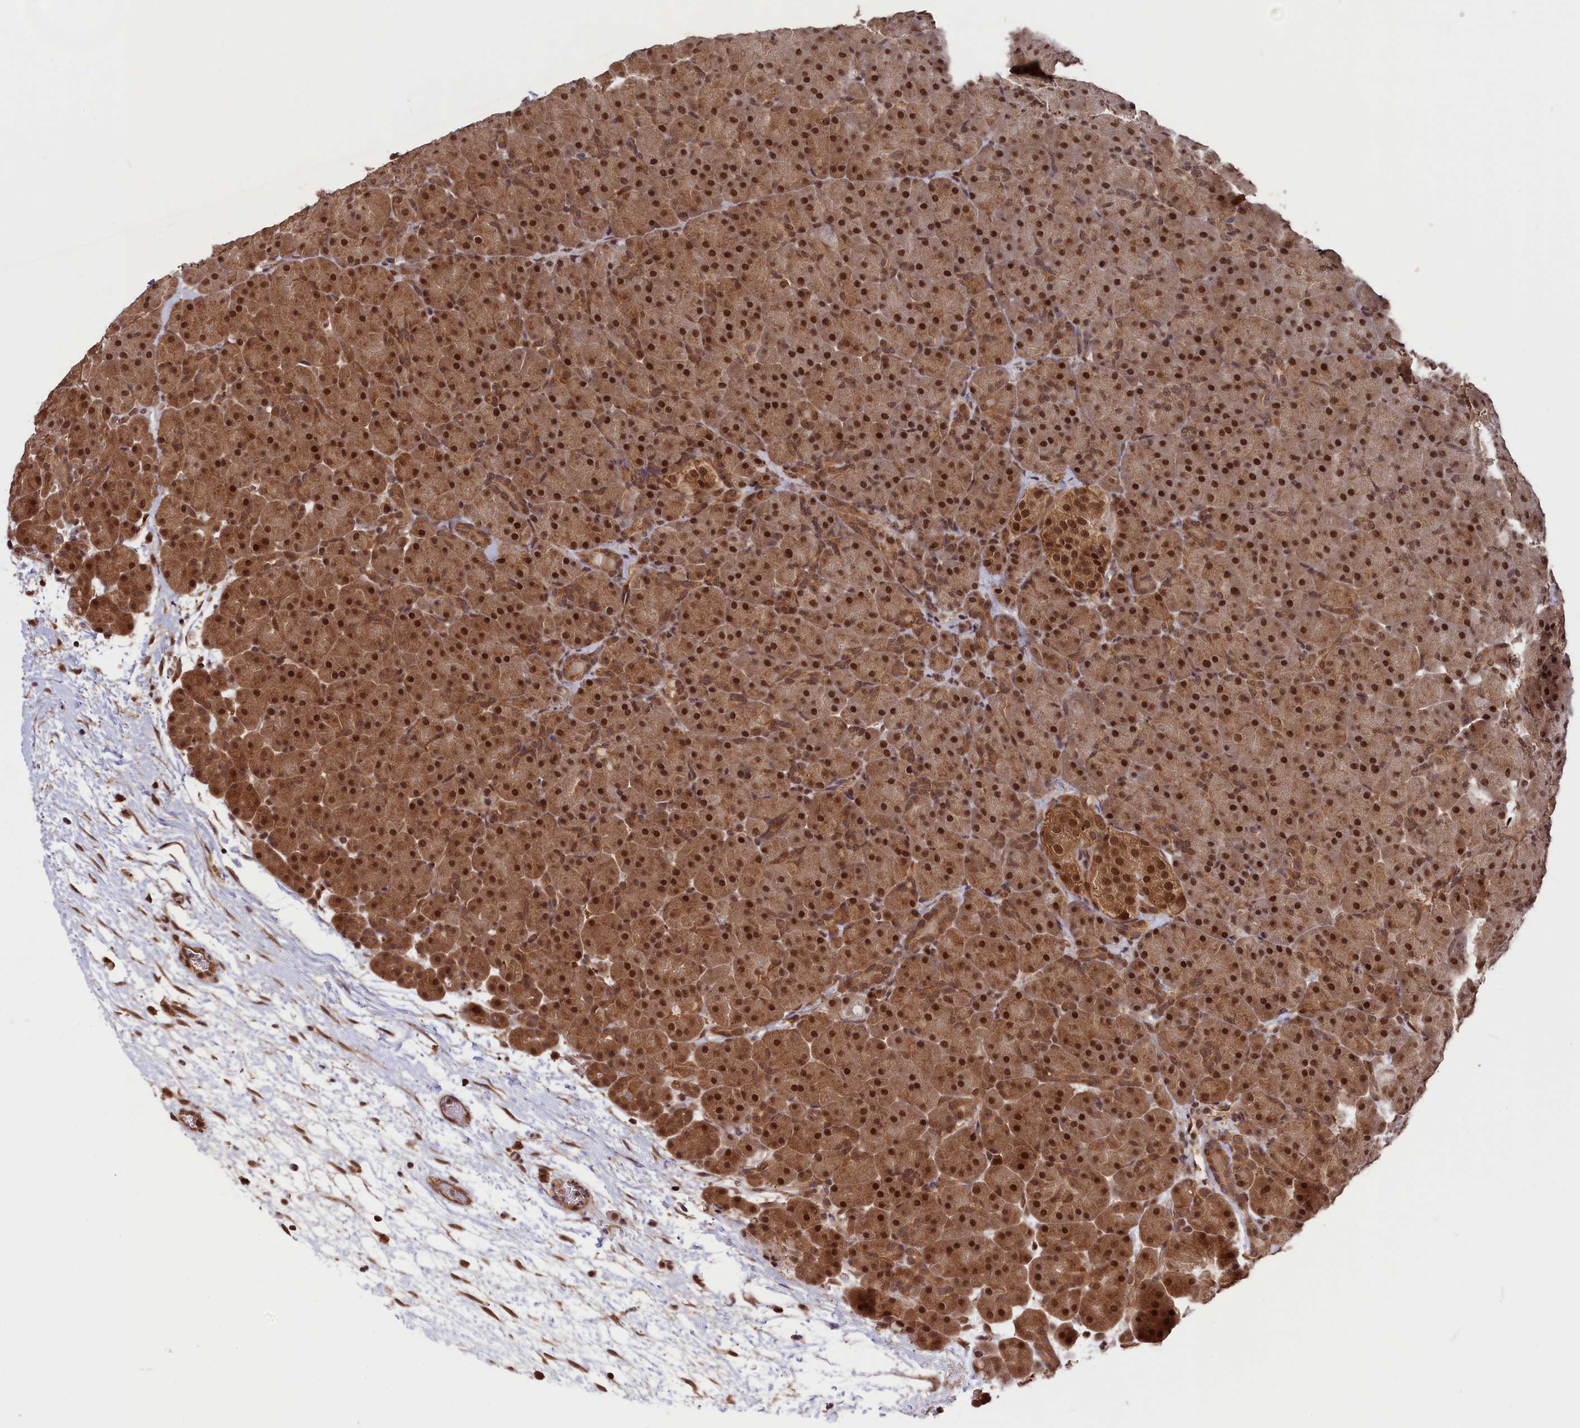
{"staining": {"intensity": "strong", "quantity": ">75%", "location": "cytoplasmic/membranous,nuclear"}, "tissue": "pancreas", "cell_type": "Exocrine glandular cells", "image_type": "normal", "snomed": [{"axis": "morphology", "description": "Normal tissue, NOS"}, {"axis": "topography", "description": "Pancreas"}], "caption": "Unremarkable pancreas was stained to show a protein in brown. There is high levels of strong cytoplasmic/membranous,nuclear expression in approximately >75% of exocrine glandular cells.", "gene": "ADRM1", "patient": {"sex": "male", "age": 66}}